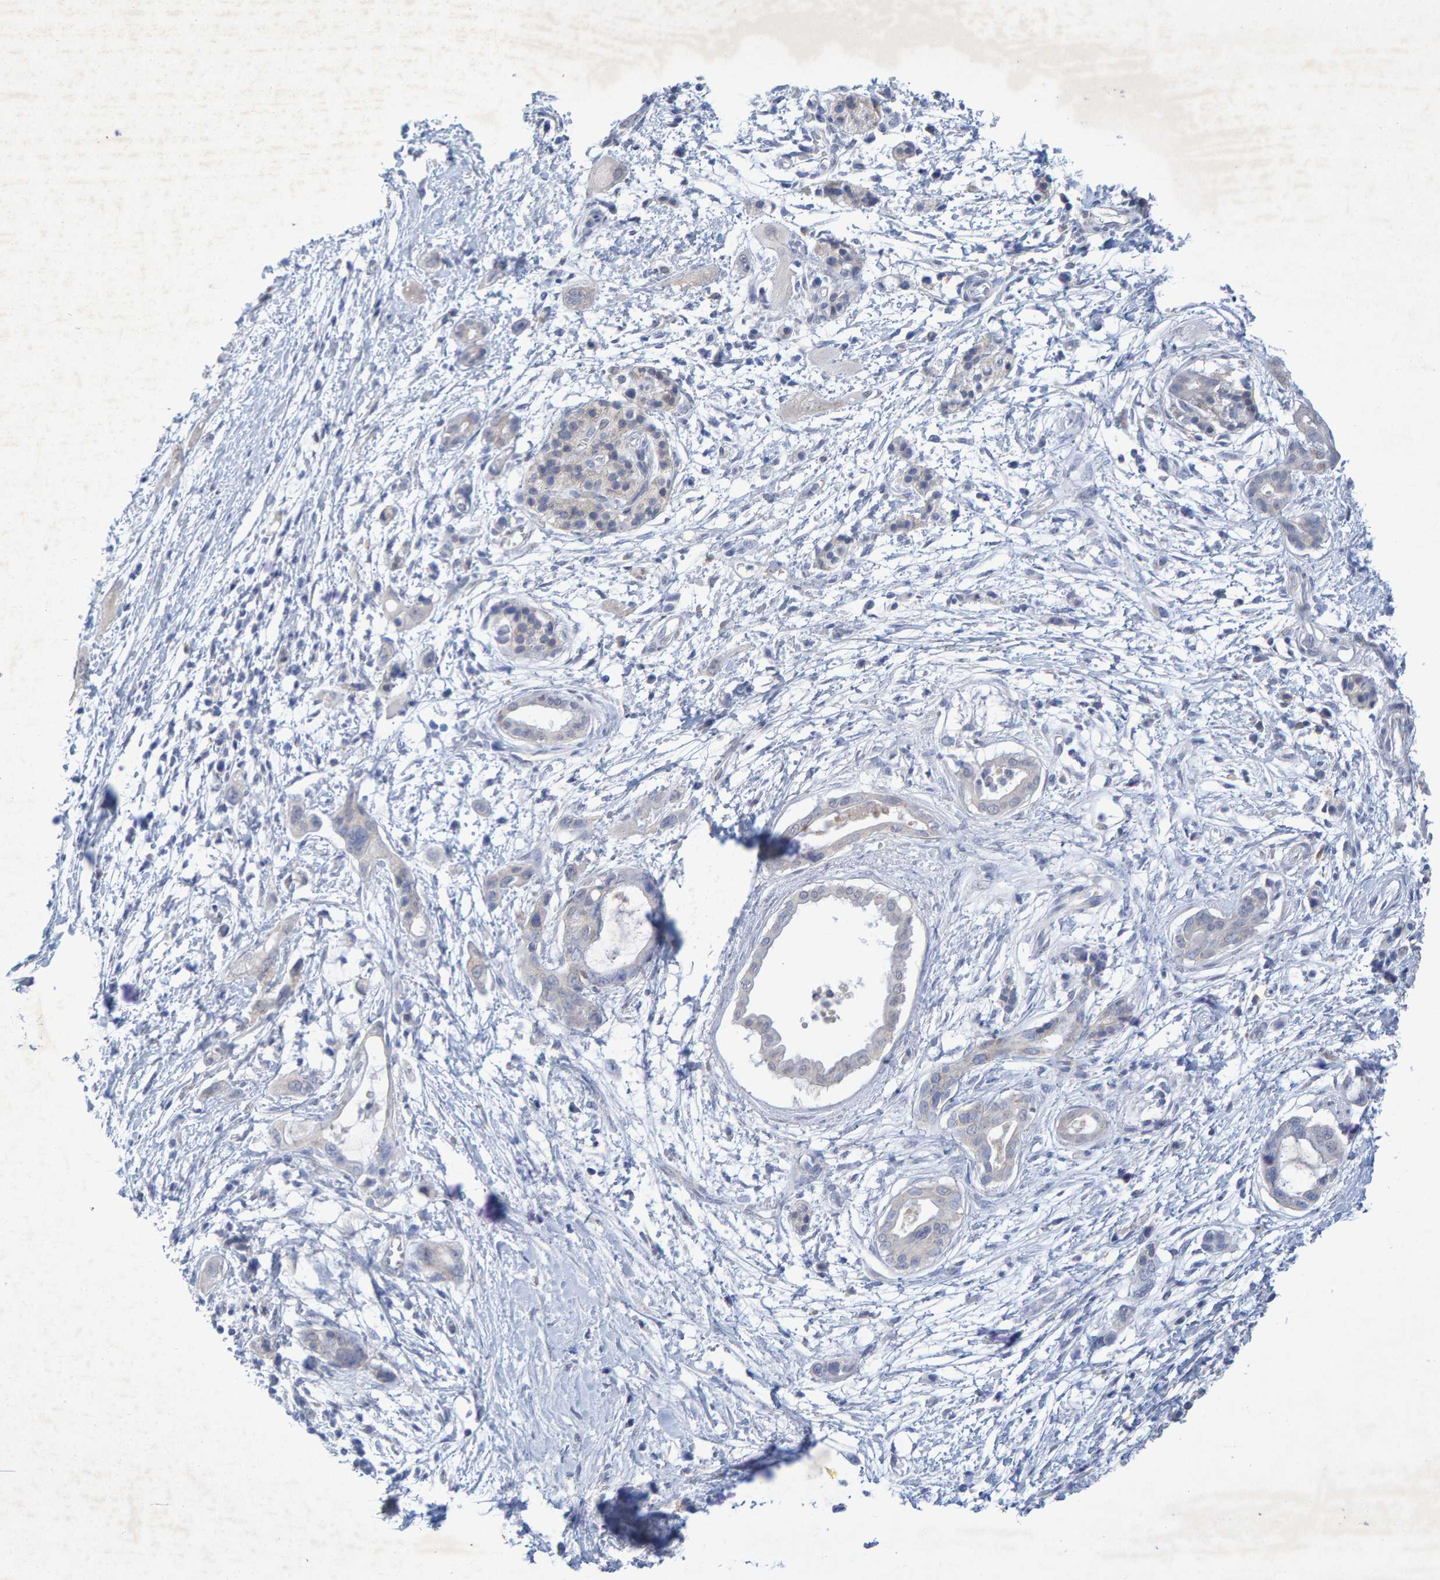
{"staining": {"intensity": "negative", "quantity": "none", "location": "none"}, "tissue": "pancreatic cancer", "cell_type": "Tumor cells", "image_type": "cancer", "snomed": [{"axis": "morphology", "description": "Adenocarcinoma, NOS"}, {"axis": "topography", "description": "Pancreas"}], "caption": "Immunohistochemistry (IHC) micrograph of neoplastic tissue: human adenocarcinoma (pancreatic) stained with DAB (3,3'-diaminobenzidine) shows no significant protein staining in tumor cells.", "gene": "CTH", "patient": {"sex": "male", "age": 59}}